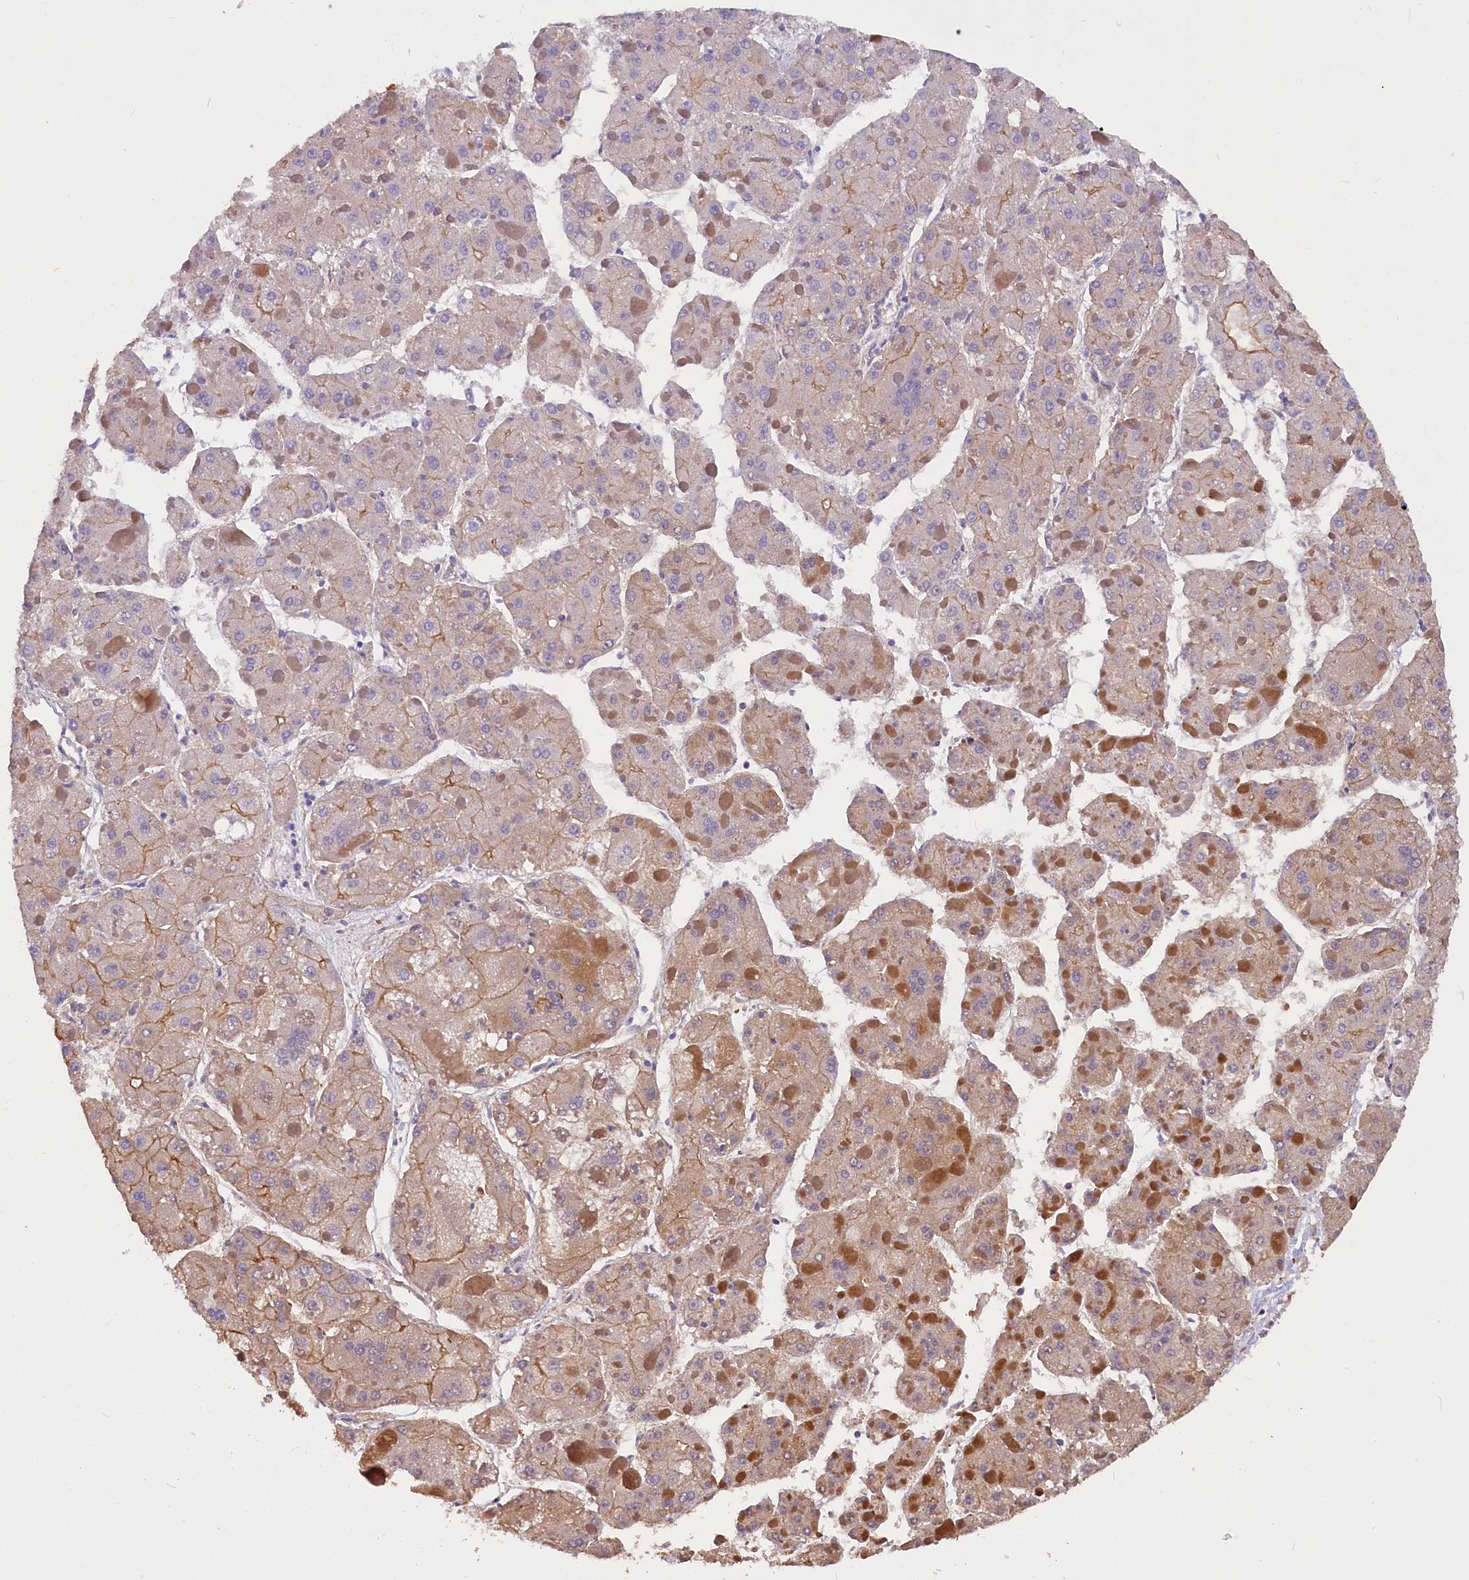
{"staining": {"intensity": "weak", "quantity": "25%-75%", "location": "cytoplasmic/membranous"}, "tissue": "liver cancer", "cell_type": "Tumor cells", "image_type": "cancer", "snomed": [{"axis": "morphology", "description": "Carcinoma, Hepatocellular, NOS"}, {"axis": "topography", "description": "Liver"}], "caption": "About 25%-75% of tumor cells in human liver hepatocellular carcinoma show weak cytoplasmic/membranous protein expression as visualized by brown immunohistochemical staining.", "gene": "ERMARD", "patient": {"sex": "female", "age": 73}}